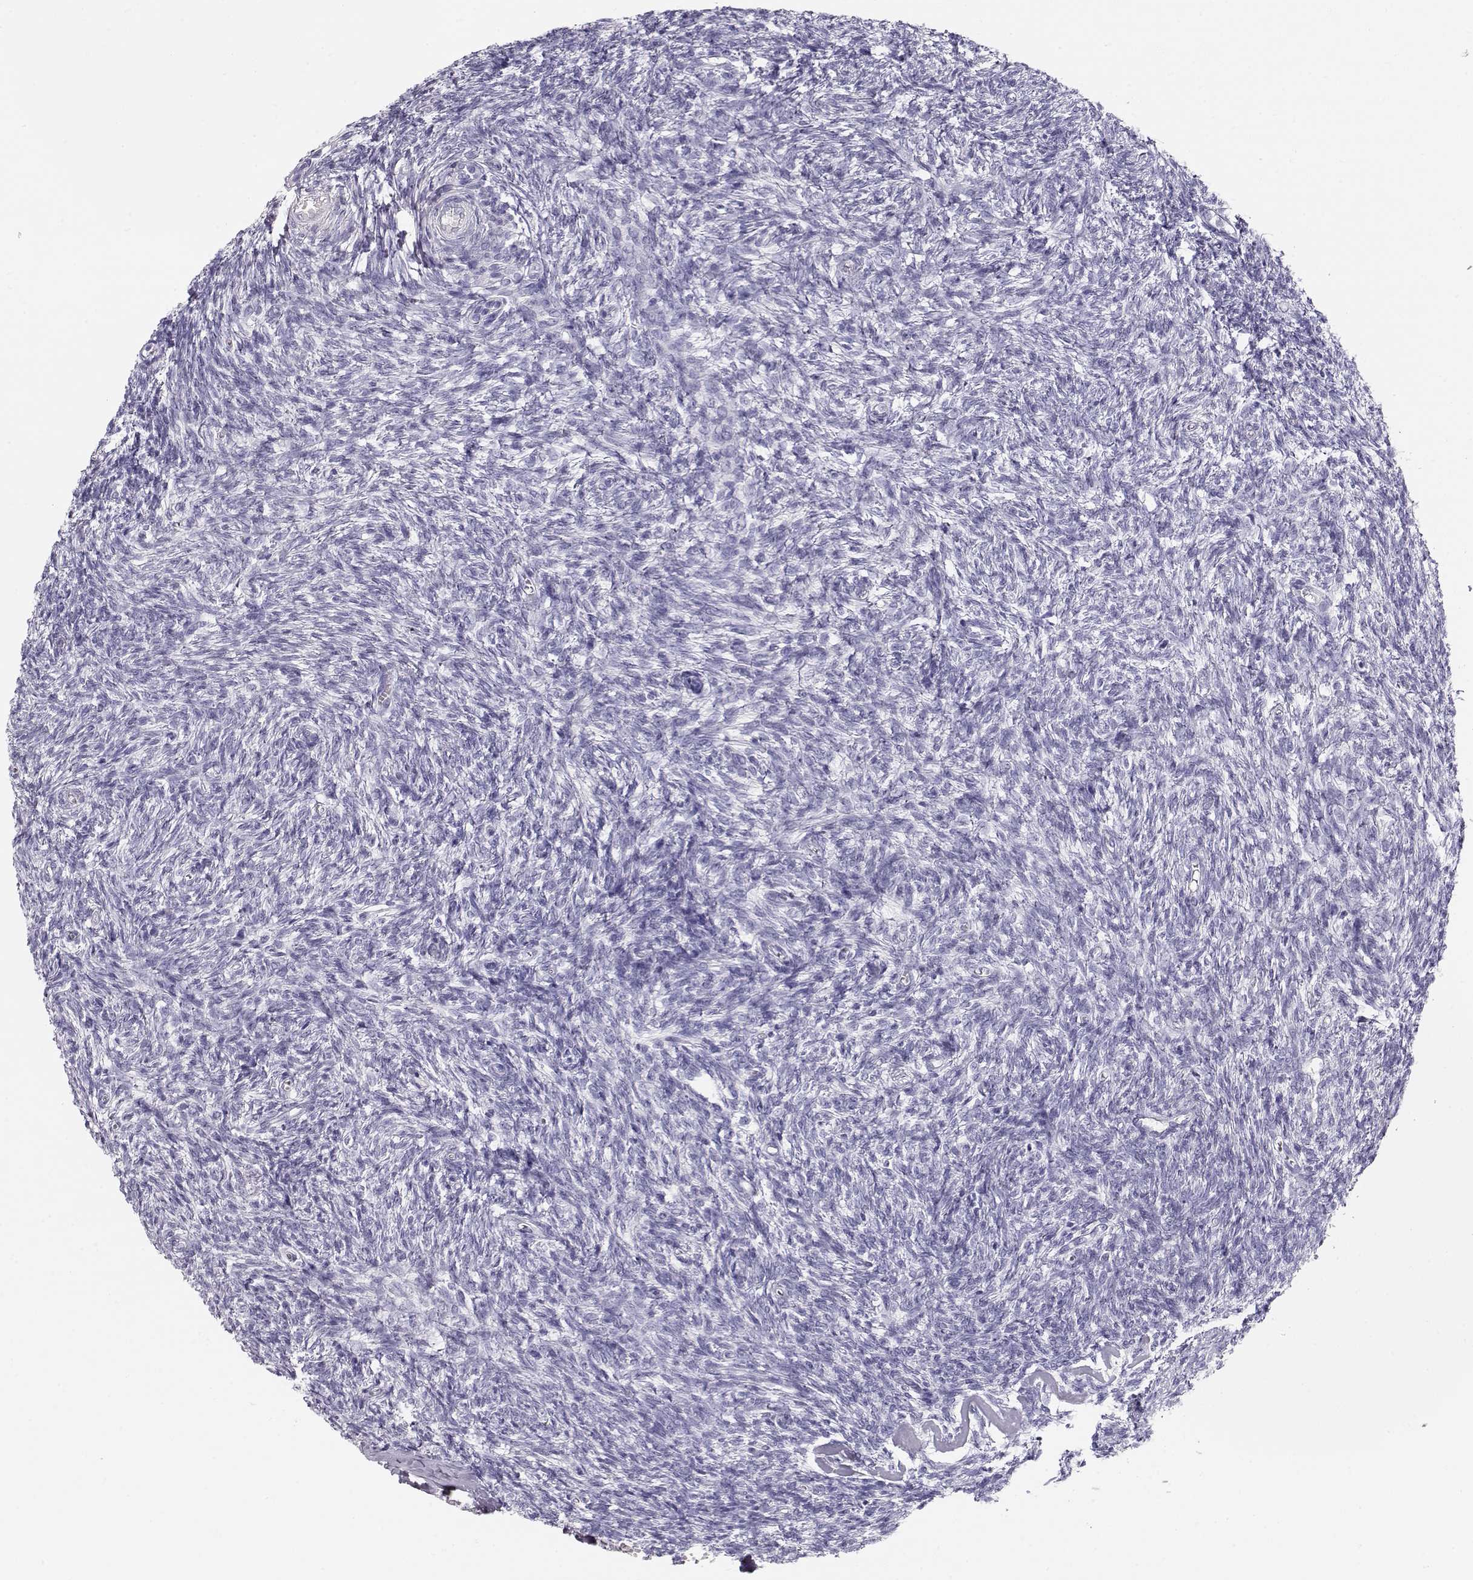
{"staining": {"intensity": "negative", "quantity": "none", "location": "none"}, "tissue": "ovary", "cell_type": "Follicle cells", "image_type": "normal", "snomed": [{"axis": "morphology", "description": "Normal tissue, NOS"}, {"axis": "topography", "description": "Ovary"}], "caption": "Immunohistochemical staining of unremarkable ovary shows no significant positivity in follicle cells.", "gene": "MAGEC1", "patient": {"sex": "female", "age": 43}}